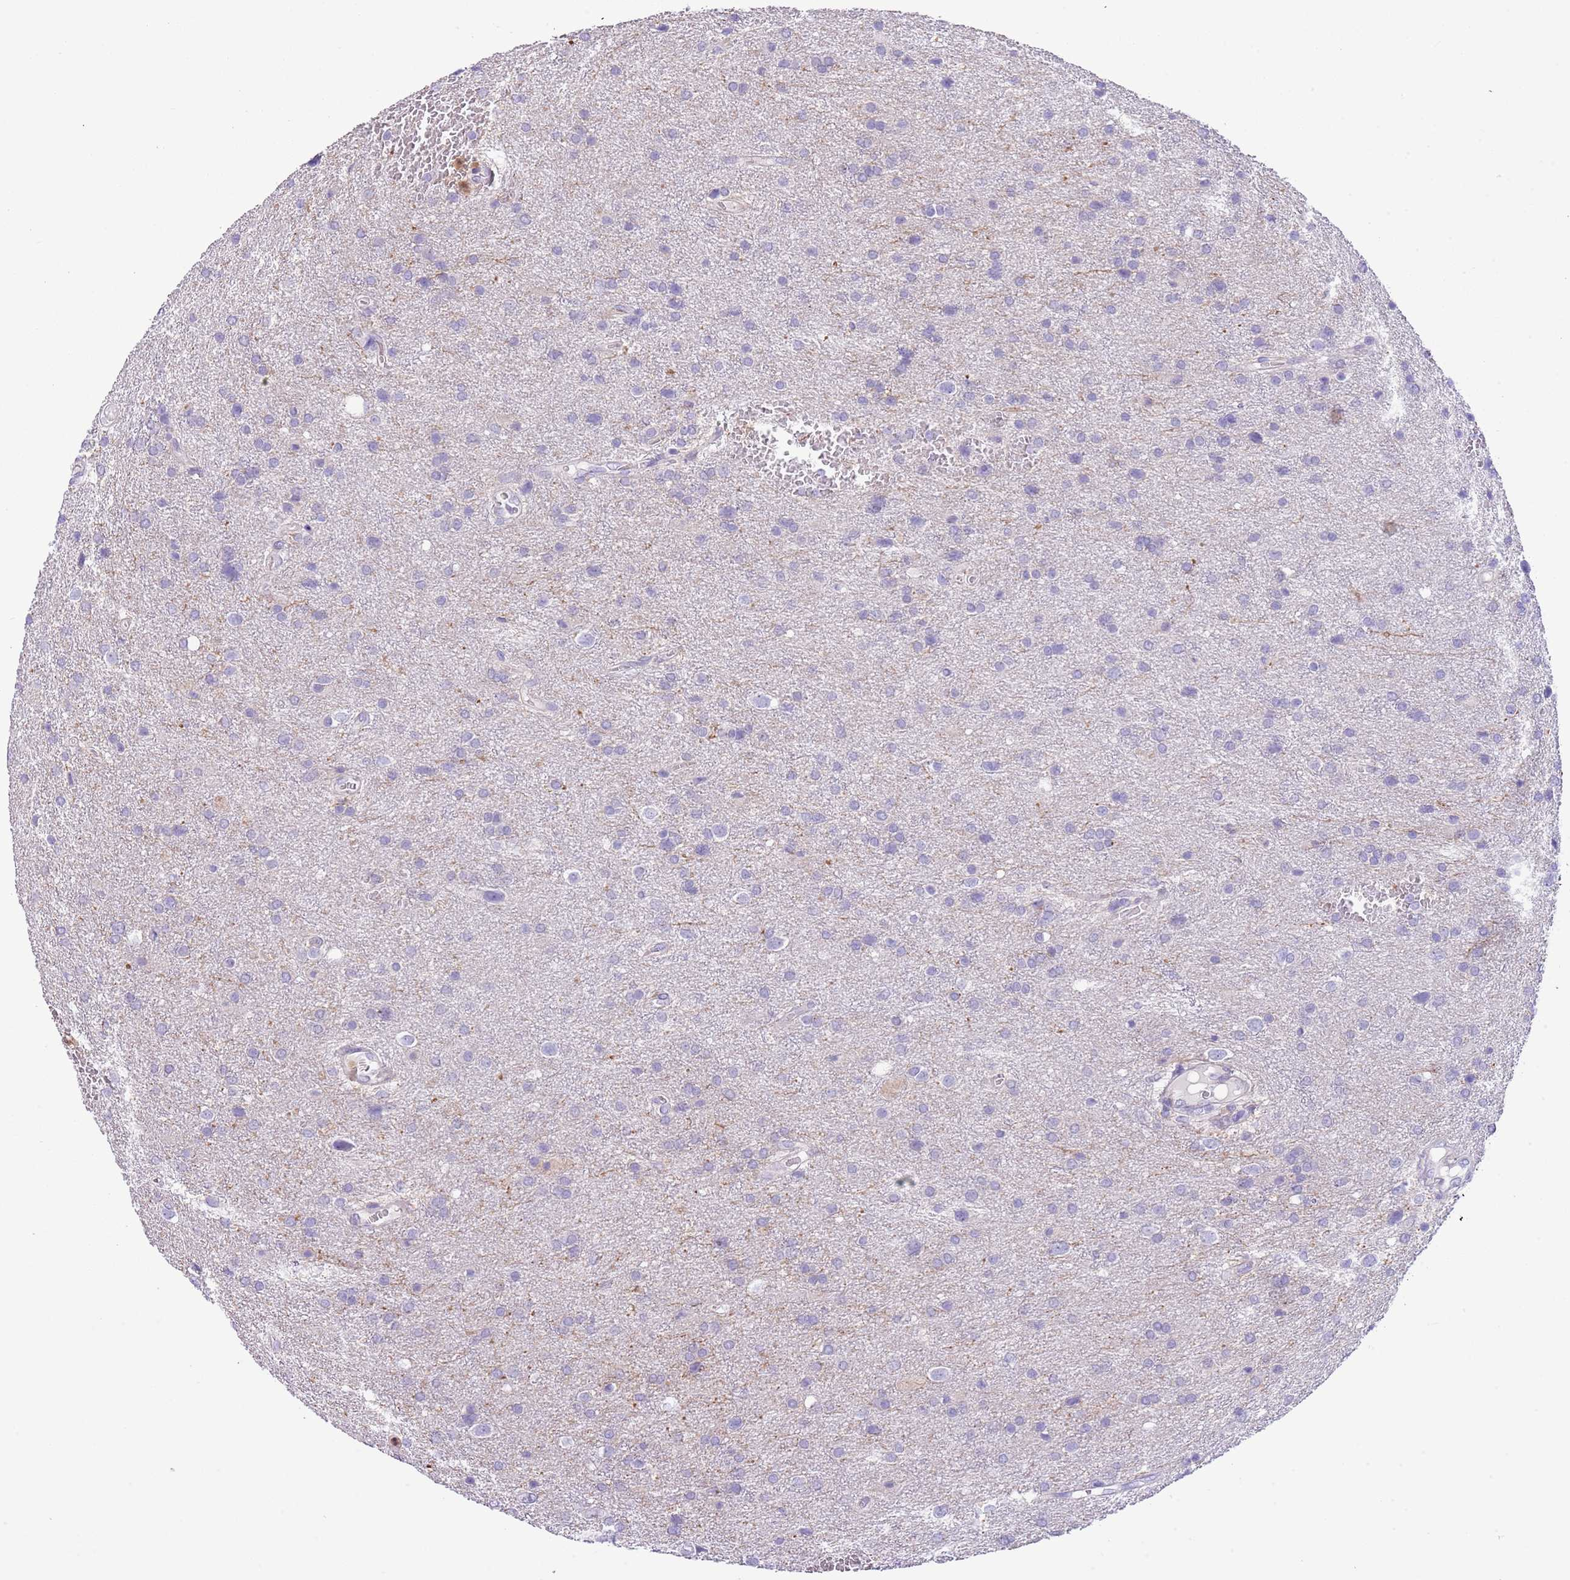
{"staining": {"intensity": "negative", "quantity": "none", "location": "none"}, "tissue": "glioma", "cell_type": "Tumor cells", "image_type": "cancer", "snomed": [{"axis": "morphology", "description": "Glioma, malignant, Low grade"}, {"axis": "topography", "description": "Brain"}], "caption": "IHC micrograph of neoplastic tissue: malignant low-grade glioma stained with DAB shows no significant protein positivity in tumor cells. (Stains: DAB (3,3'-diaminobenzidine) IHC with hematoxylin counter stain, Microscopy: brightfield microscopy at high magnification).", "gene": "OR6M1", "patient": {"sex": "female", "age": 32}}